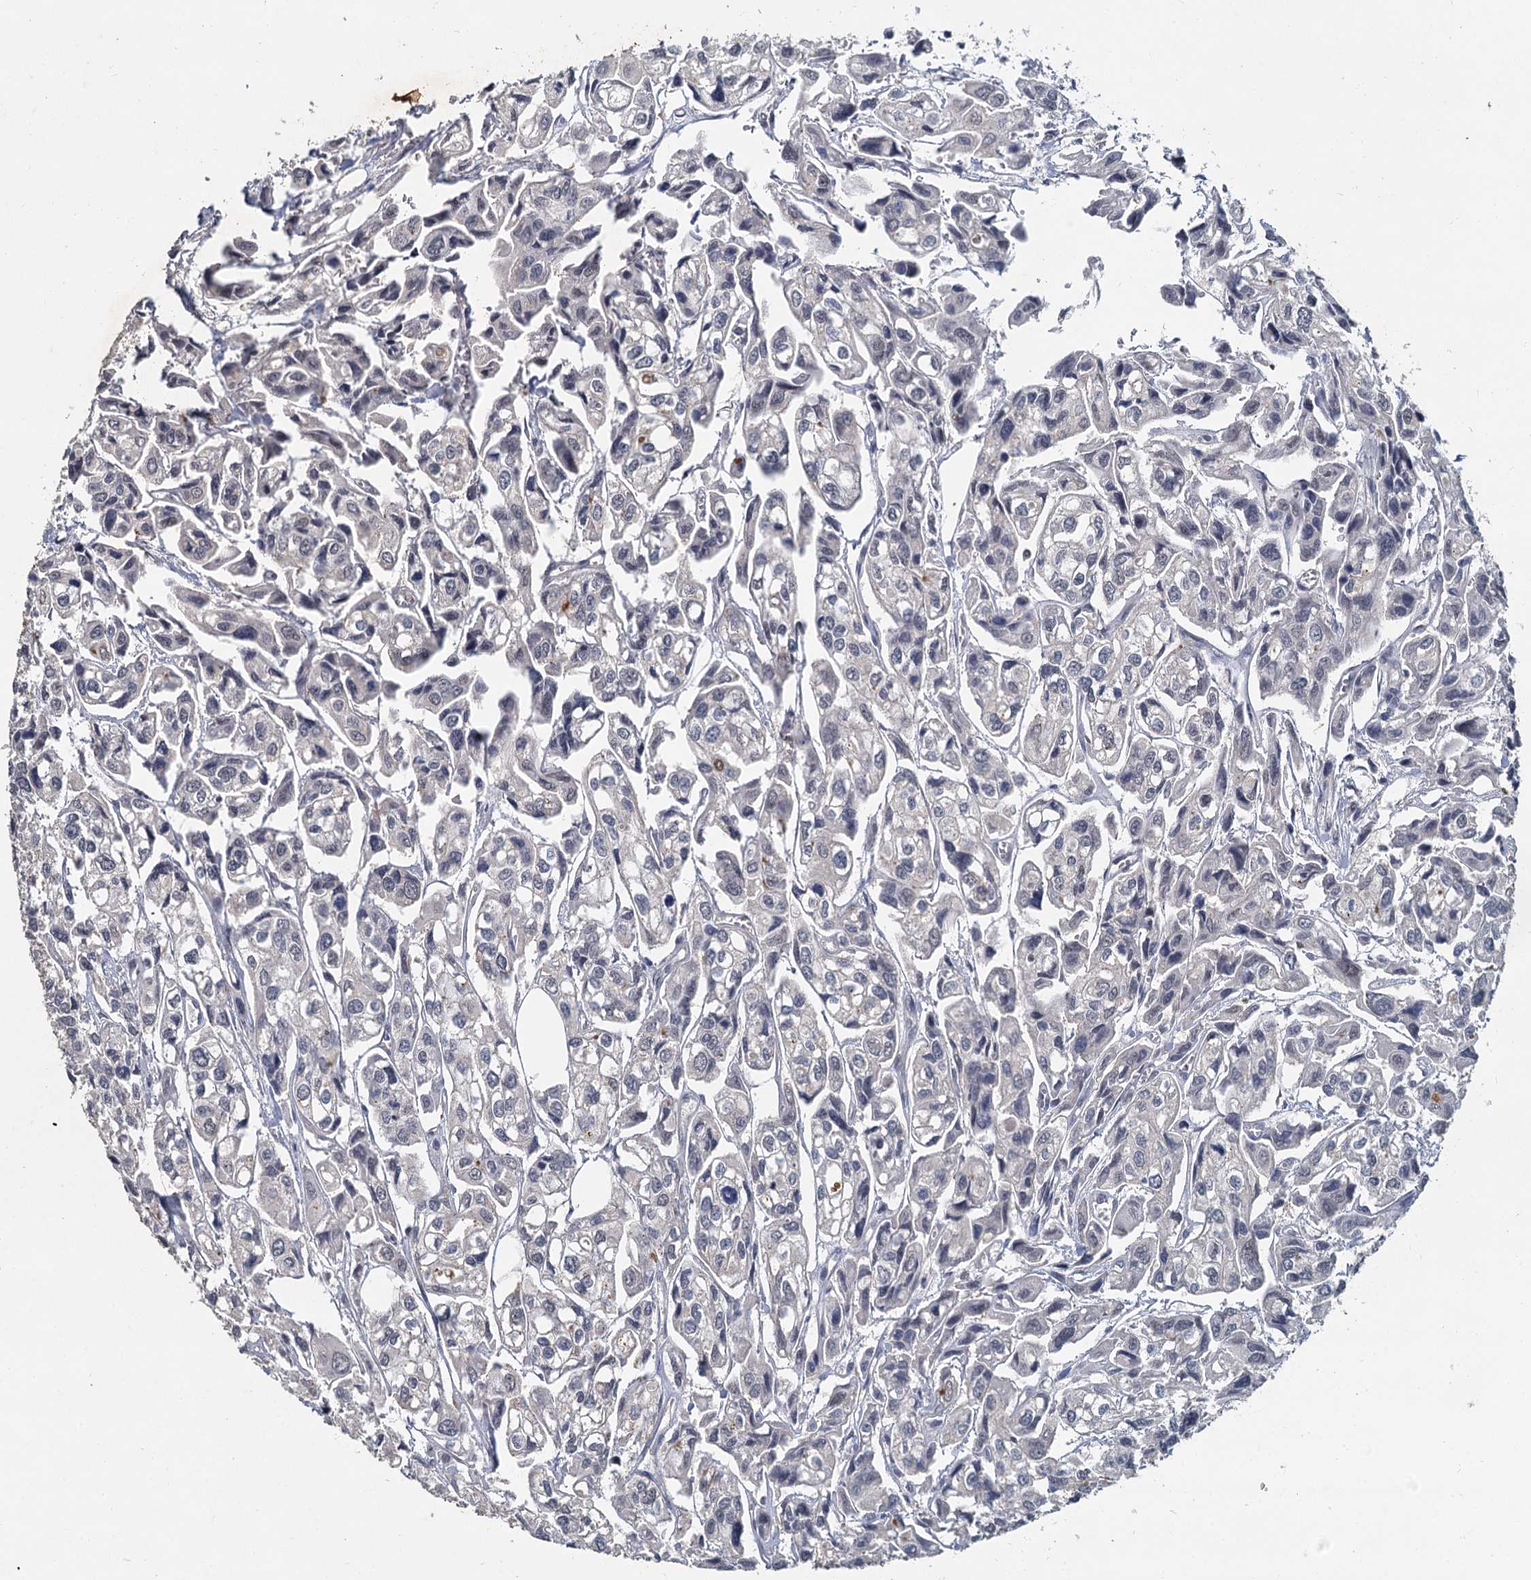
{"staining": {"intensity": "weak", "quantity": "<25%", "location": "nuclear"}, "tissue": "urothelial cancer", "cell_type": "Tumor cells", "image_type": "cancer", "snomed": [{"axis": "morphology", "description": "Urothelial carcinoma, High grade"}, {"axis": "topography", "description": "Urinary bladder"}], "caption": "Human high-grade urothelial carcinoma stained for a protein using immunohistochemistry demonstrates no expression in tumor cells.", "gene": "MUCL1", "patient": {"sex": "male", "age": 67}}